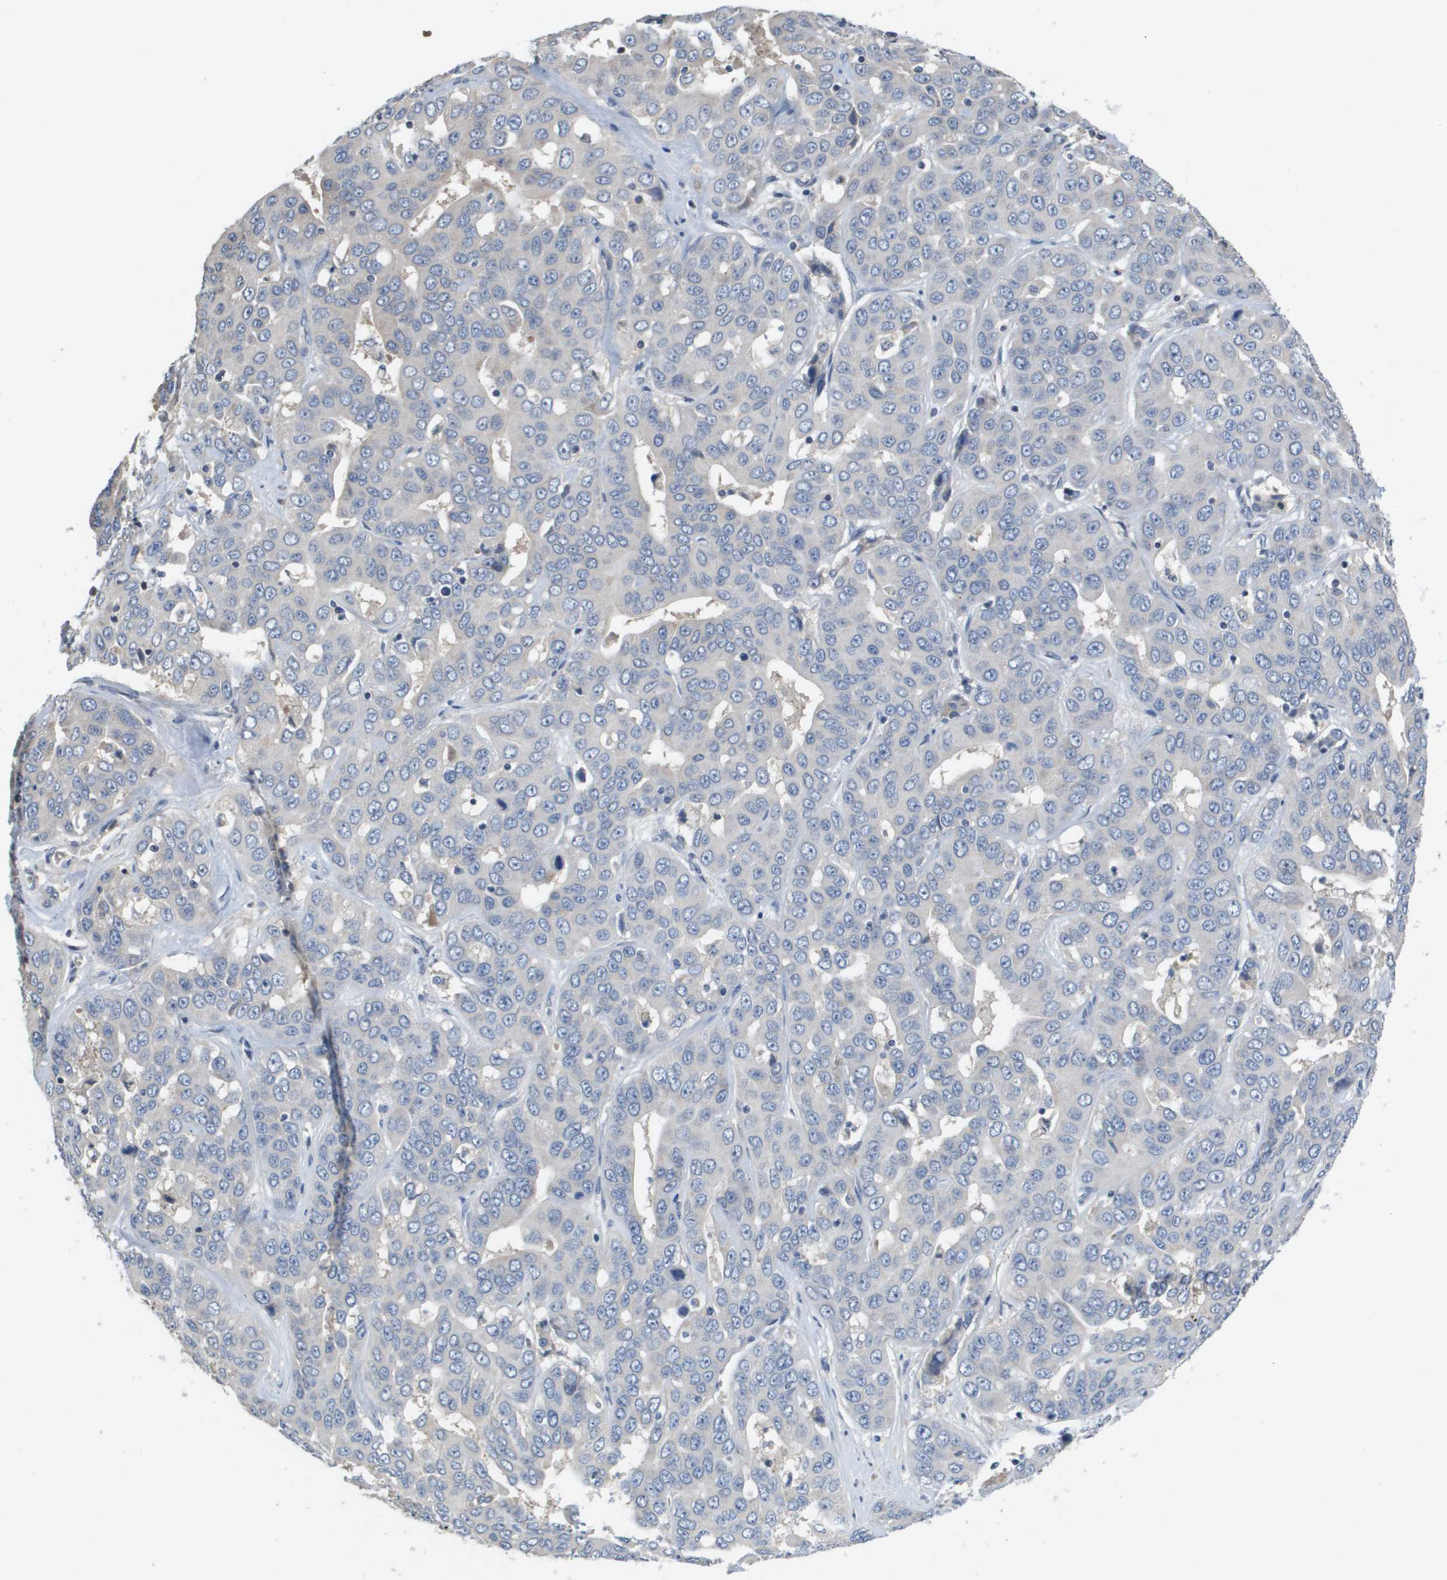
{"staining": {"intensity": "negative", "quantity": "none", "location": "none"}, "tissue": "liver cancer", "cell_type": "Tumor cells", "image_type": "cancer", "snomed": [{"axis": "morphology", "description": "Cholangiocarcinoma"}, {"axis": "topography", "description": "Liver"}], "caption": "IHC photomicrograph of neoplastic tissue: human cholangiocarcinoma (liver) stained with DAB reveals no significant protein expression in tumor cells.", "gene": "CAPN11", "patient": {"sex": "female", "age": 52}}